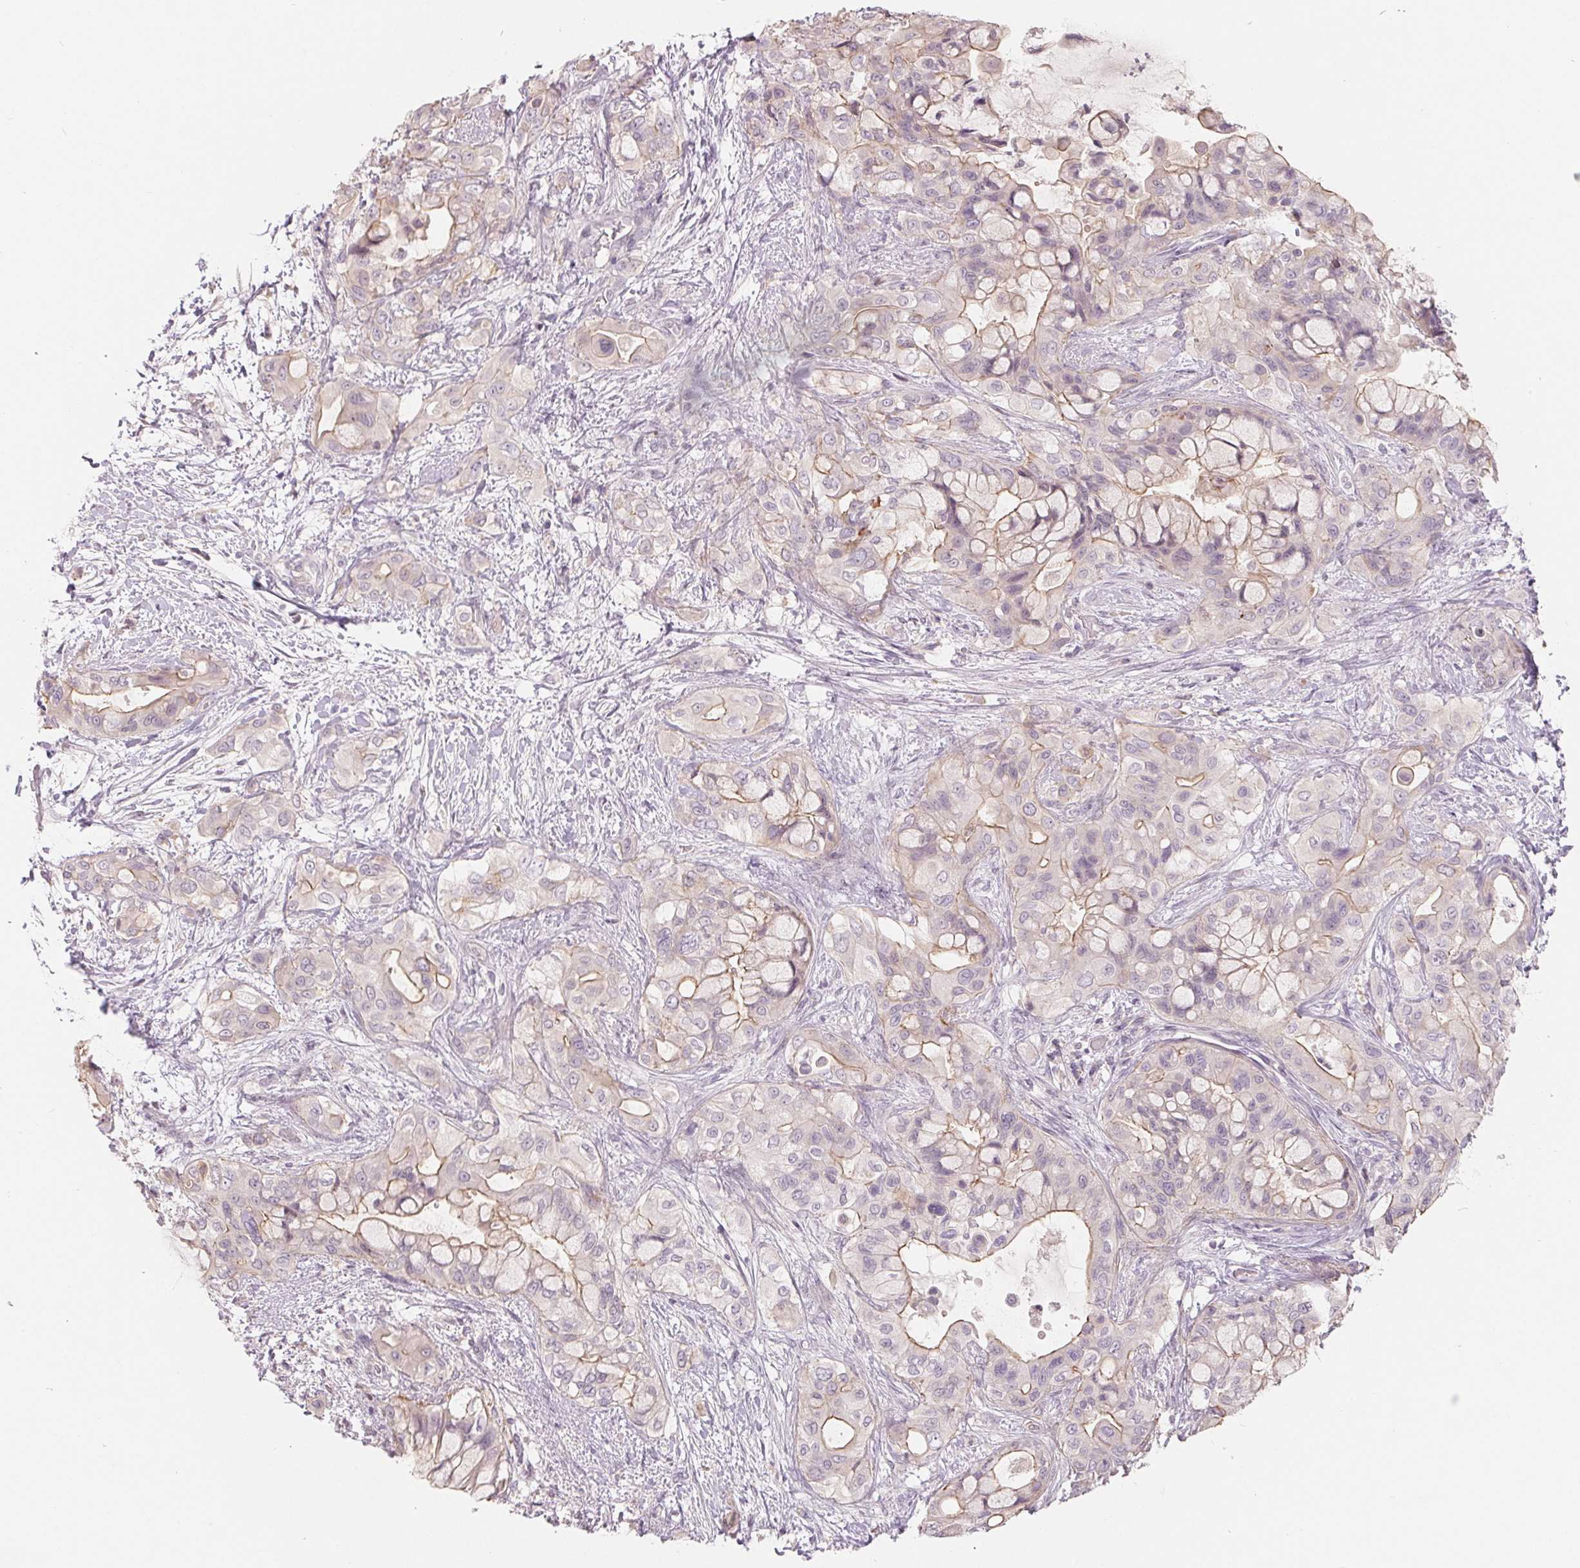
{"staining": {"intensity": "weak", "quantity": "25%-75%", "location": "cytoplasmic/membranous"}, "tissue": "pancreatic cancer", "cell_type": "Tumor cells", "image_type": "cancer", "snomed": [{"axis": "morphology", "description": "Adenocarcinoma, NOS"}, {"axis": "topography", "description": "Pancreas"}], "caption": "Pancreatic cancer (adenocarcinoma) was stained to show a protein in brown. There is low levels of weak cytoplasmic/membranous positivity in approximately 25%-75% of tumor cells.", "gene": "AQP8", "patient": {"sex": "male", "age": 71}}